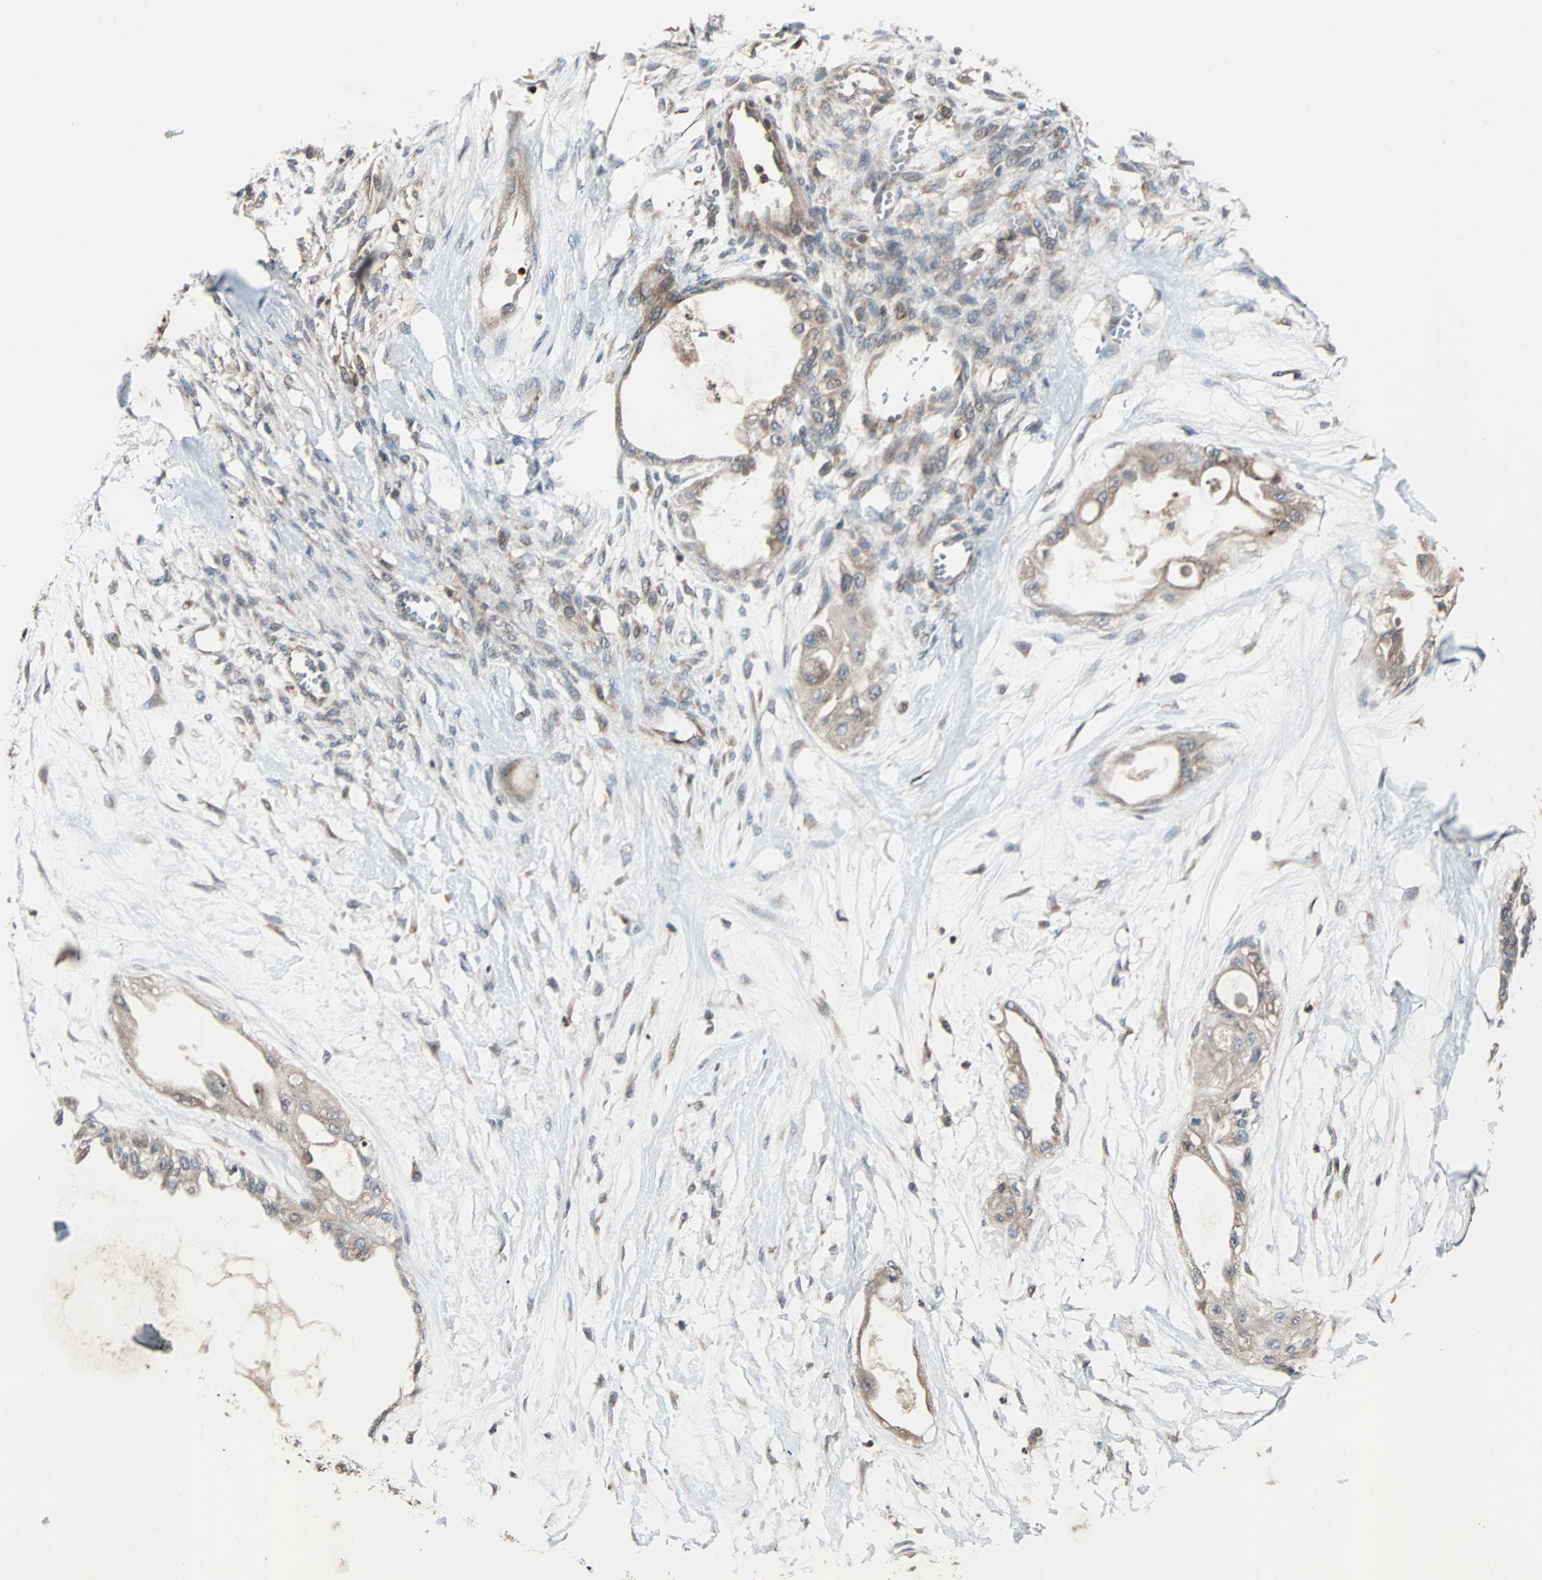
{"staining": {"intensity": "weak", "quantity": ">75%", "location": "cytoplasmic/membranous"}, "tissue": "ovarian cancer", "cell_type": "Tumor cells", "image_type": "cancer", "snomed": [{"axis": "morphology", "description": "Carcinoma, NOS"}, {"axis": "morphology", "description": "Carcinoma, endometroid"}, {"axis": "topography", "description": "Ovary"}], "caption": "Protein staining by immunohistochemistry (IHC) displays weak cytoplasmic/membranous staining in approximately >75% of tumor cells in ovarian cancer (carcinoma).", "gene": "RAB7A", "patient": {"sex": "female", "age": 50}}